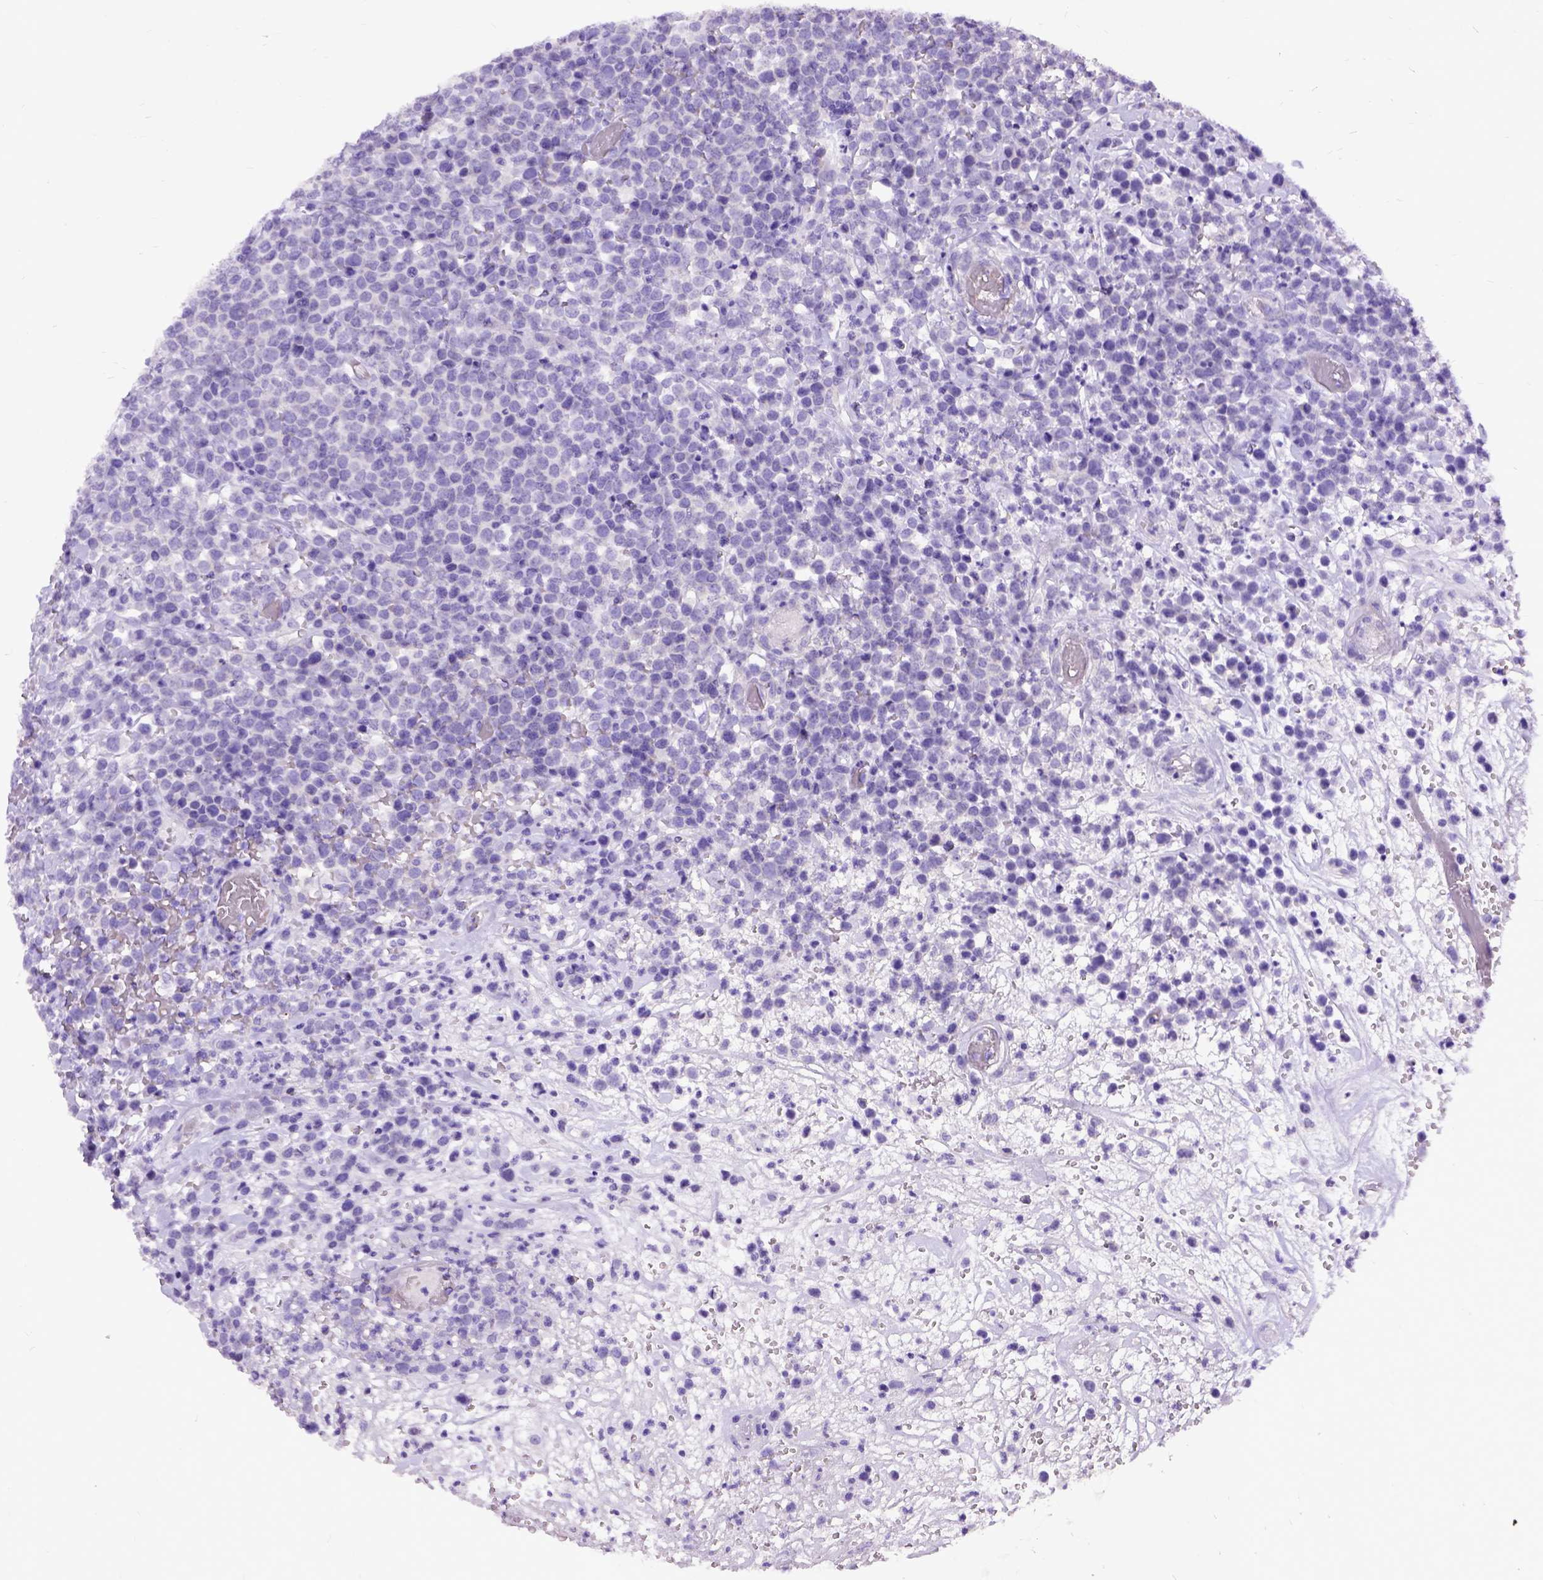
{"staining": {"intensity": "negative", "quantity": "none", "location": "none"}, "tissue": "lymphoma", "cell_type": "Tumor cells", "image_type": "cancer", "snomed": [{"axis": "morphology", "description": "Malignant lymphoma, non-Hodgkin's type, High grade"}, {"axis": "topography", "description": "Soft tissue"}], "caption": "IHC micrograph of neoplastic tissue: lymphoma stained with DAB (3,3'-diaminobenzidine) exhibits no significant protein expression in tumor cells.", "gene": "NEUROD4", "patient": {"sex": "female", "age": 56}}